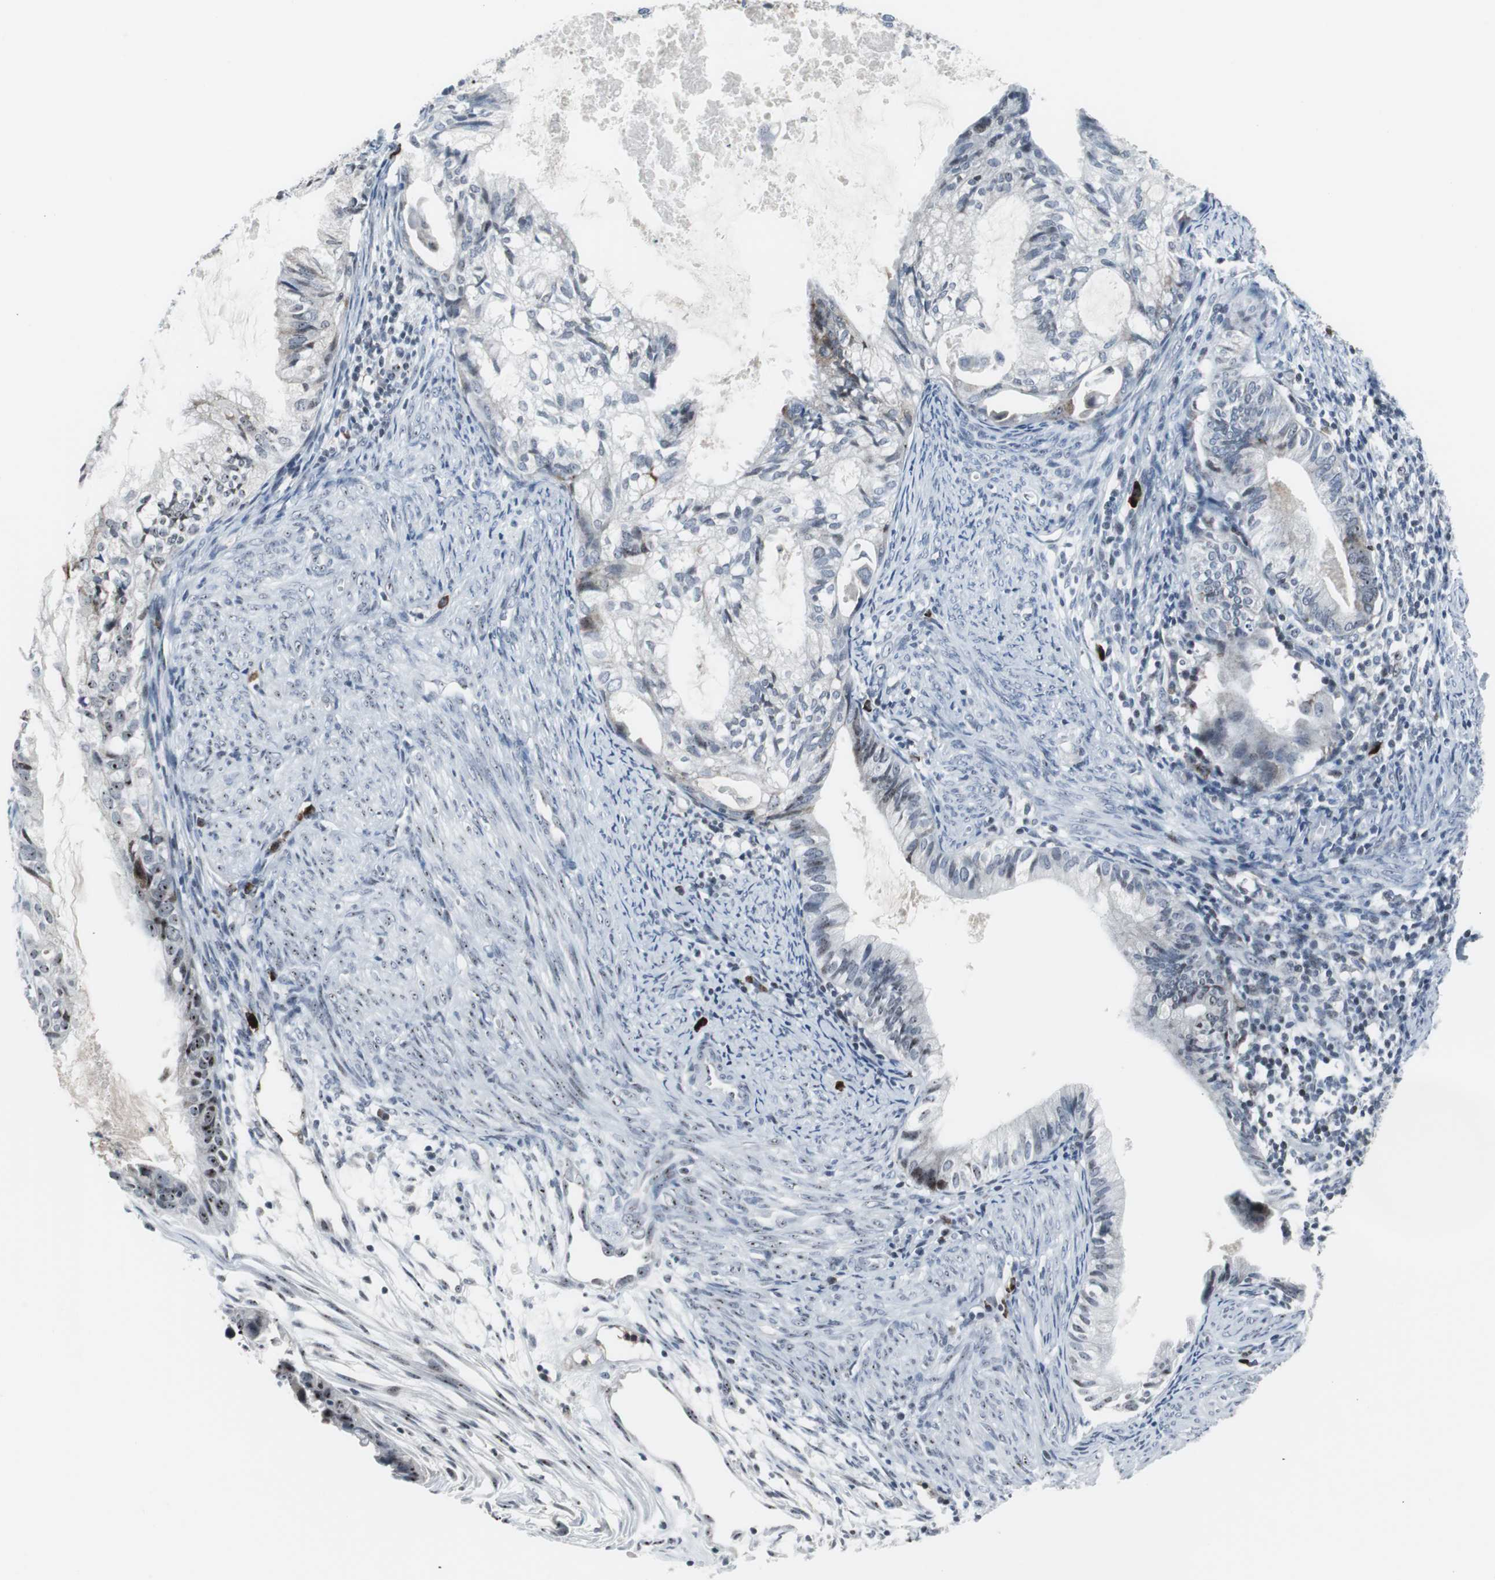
{"staining": {"intensity": "moderate", "quantity": "<25%", "location": "nuclear"}, "tissue": "cervical cancer", "cell_type": "Tumor cells", "image_type": "cancer", "snomed": [{"axis": "morphology", "description": "Normal tissue, NOS"}, {"axis": "morphology", "description": "Adenocarcinoma, NOS"}, {"axis": "topography", "description": "Cervix"}, {"axis": "topography", "description": "Endometrium"}], "caption": "Immunohistochemical staining of cervical cancer reveals moderate nuclear protein positivity in about <25% of tumor cells.", "gene": "DOK1", "patient": {"sex": "female", "age": 86}}